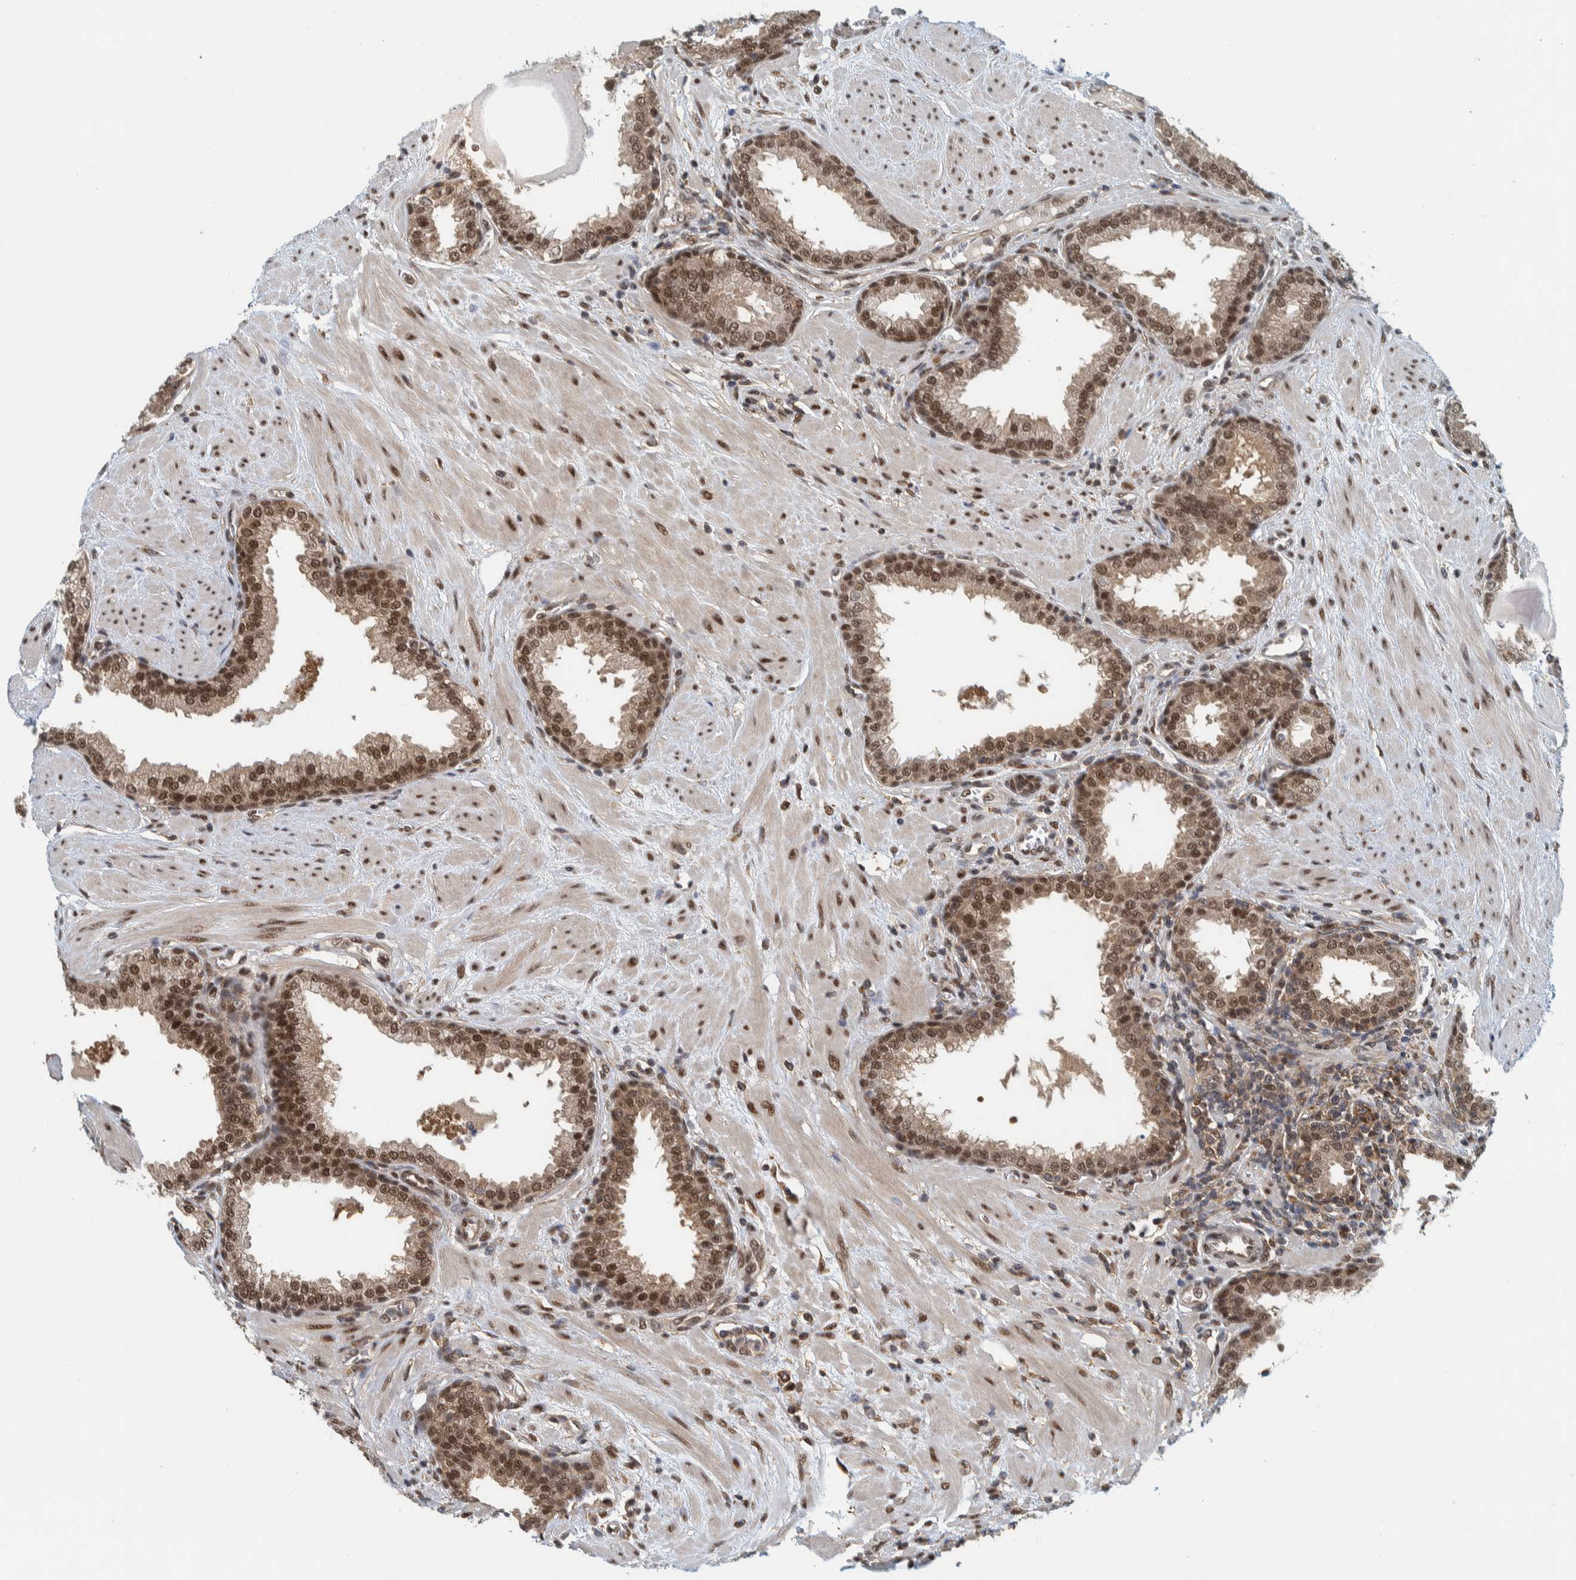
{"staining": {"intensity": "moderate", "quantity": ">75%", "location": "nuclear"}, "tissue": "prostate", "cell_type": "Glandular cells", "image_type": "normal", "snomed": [{"axis": "morphology", "description": "Normal tissue, NOS"}, {"axis": "topography", "description": "Prostate"}], "caption": "Immunohistochemistry (IHC) photomicrograph of unremarkable prostate: prostate stained using IHC exhibits medium levels of moderate protein expression localized specifically in the nuclear of glandular cells, appearing as a nuclear brown color.", "gene": "COPS3", "patient": {"sex": "male", "age": 51}}